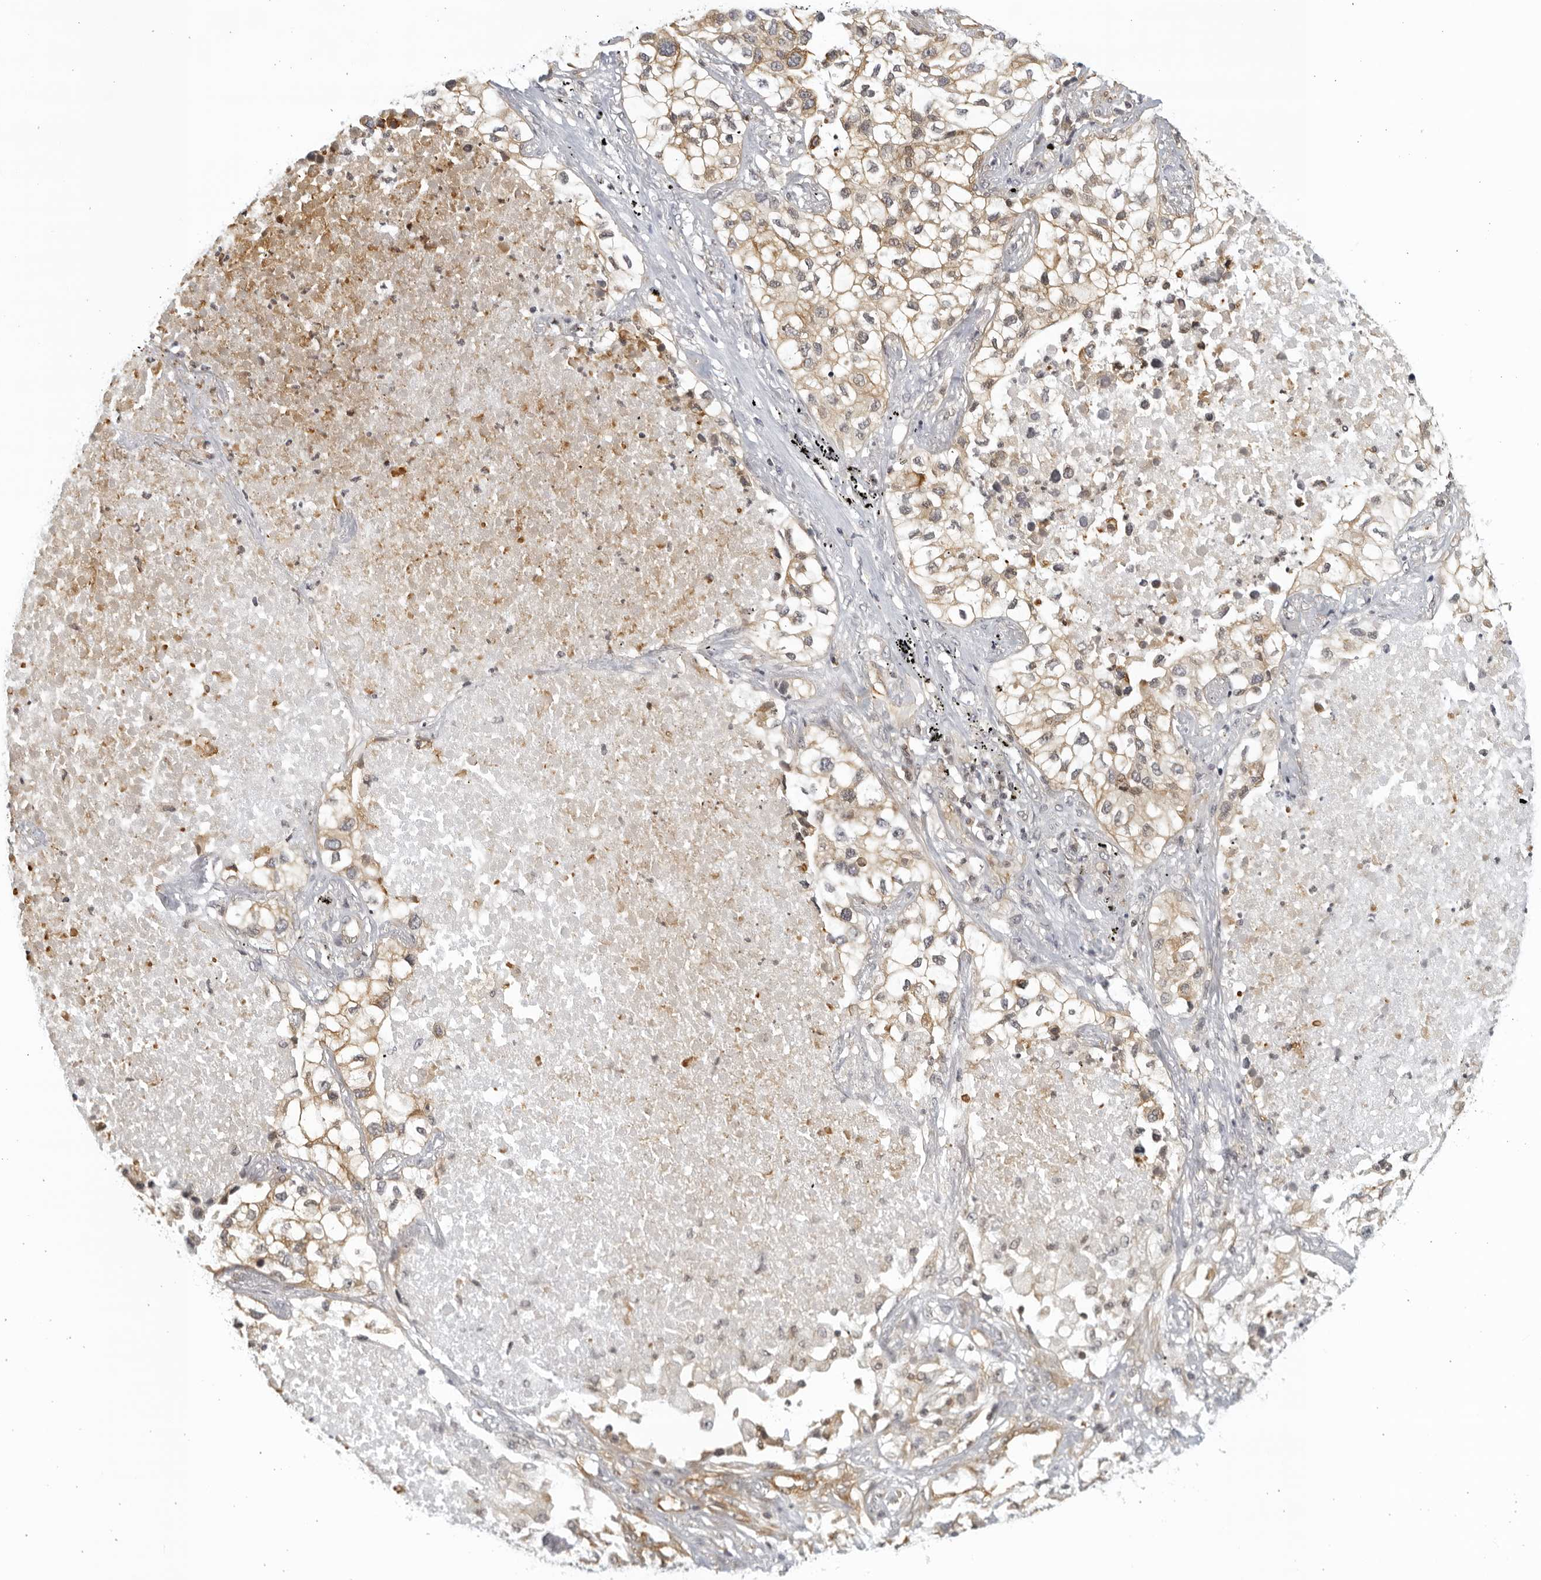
{"staining": {"intensity": "moderate", "quantity": "<25%", "location": "cytoplasmic/membranous"}, "tissue": "lung cancer", "cell_type": "Tumor cells", "image_type": "cancer", "snomed": [{"axis": "morphology", "description": "Adenocarcinoma, NOS"}, {"axis": "topography", "description": "Lung"}], "caption": "An image of lung adenocarcinoma stained for a protein reveals moderate cytoplasmic/membranous brown staining in tumor cells.", "gene": "SERTAD4", "patient": {"sex": "male", "age": 63}}